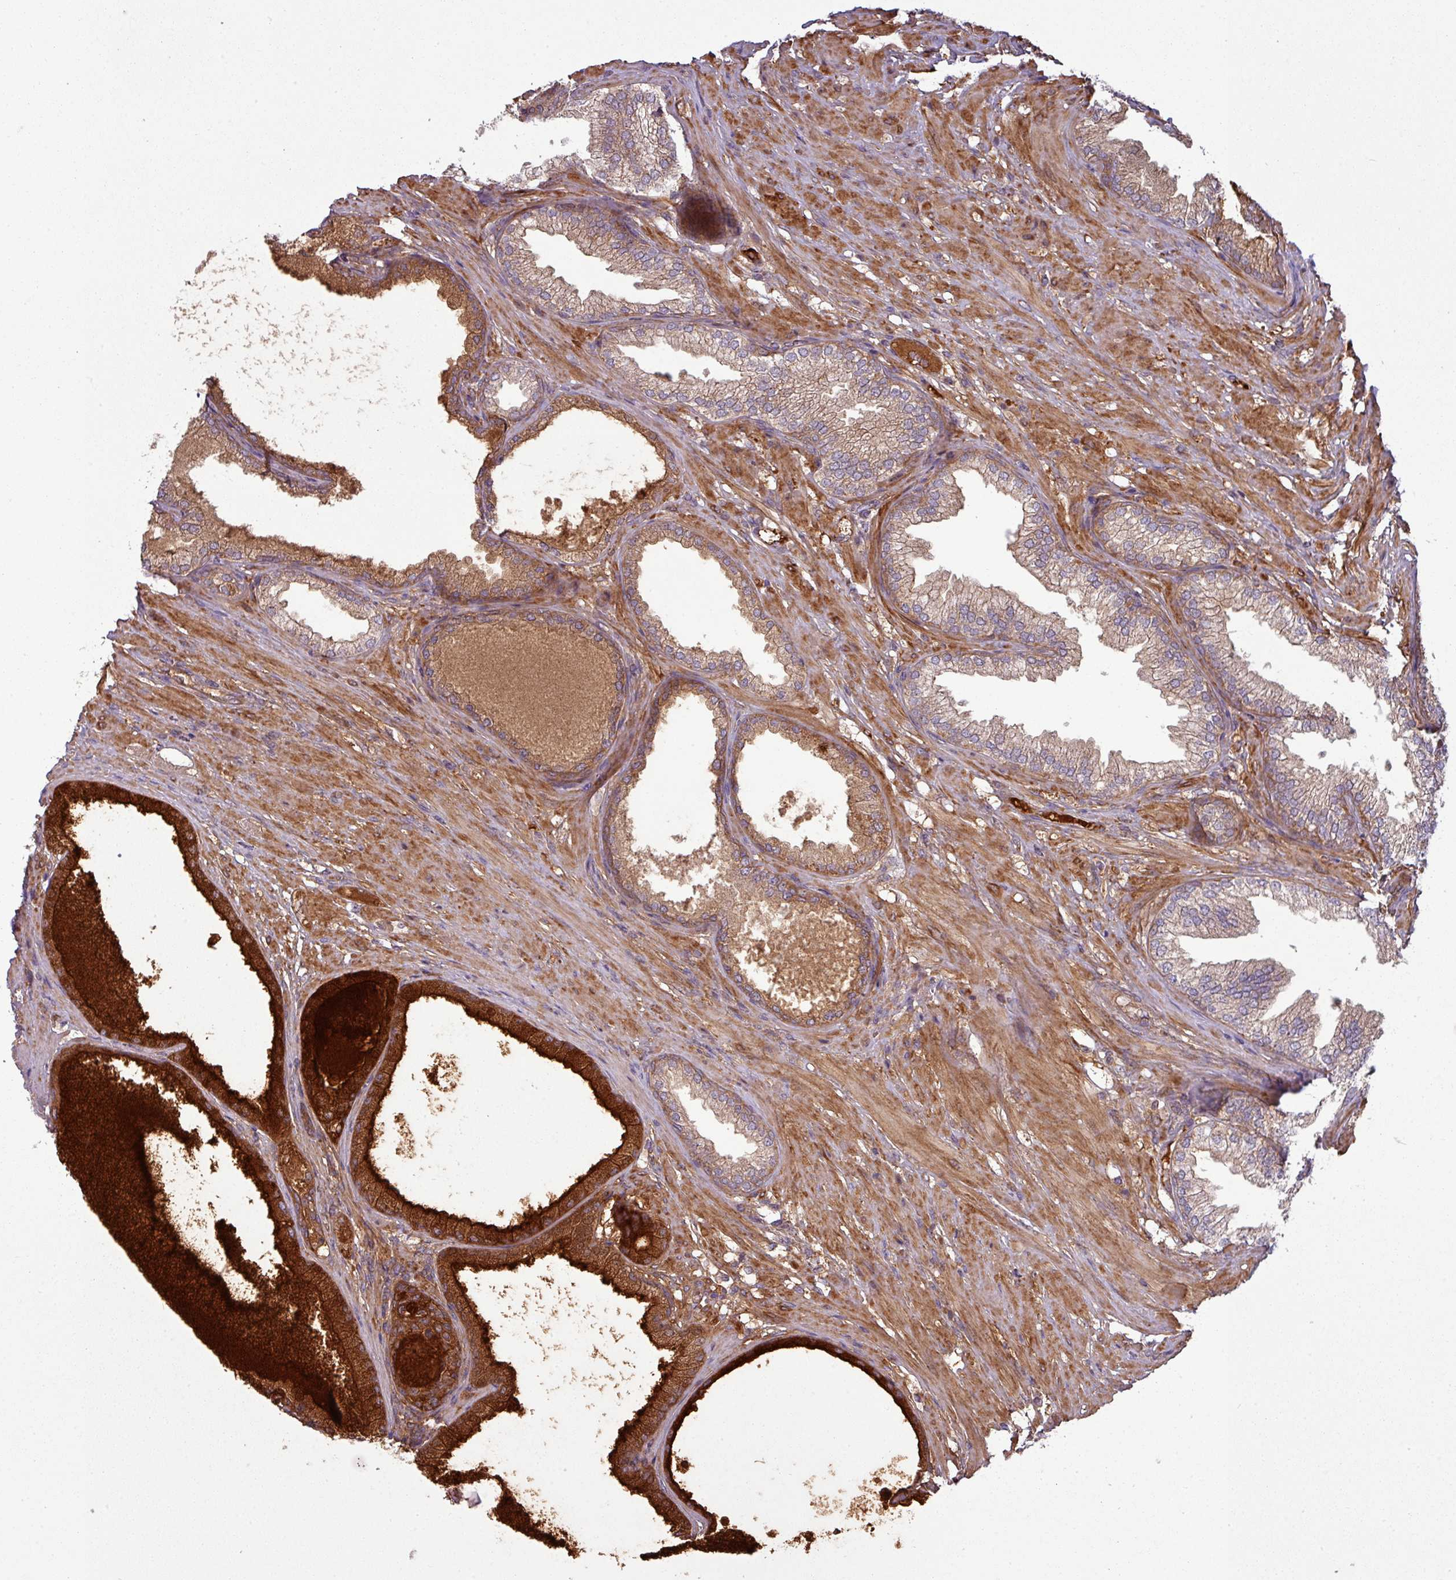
{"staining": {"intensity": "weak", "quantity": "25%-75%", "location": "cytoplasmic/membranous"}, "tissue": "prostate cancer", "cell_type": "Tumor cells", "image_type": "cancer", "snomed": [{"axis": "morphology", "description": "Adenocarcinoma, High grade"}, {"axis": "topography", "description": "Prostate"}], "caption": "Prostate high-grade adenocarcinoma stained for a protein demonstrates weak cytoplasmic/membranous positivity in tumor cells.", "gene": "SNRNP25", "patient": {"sex": "male", "age": 71}}